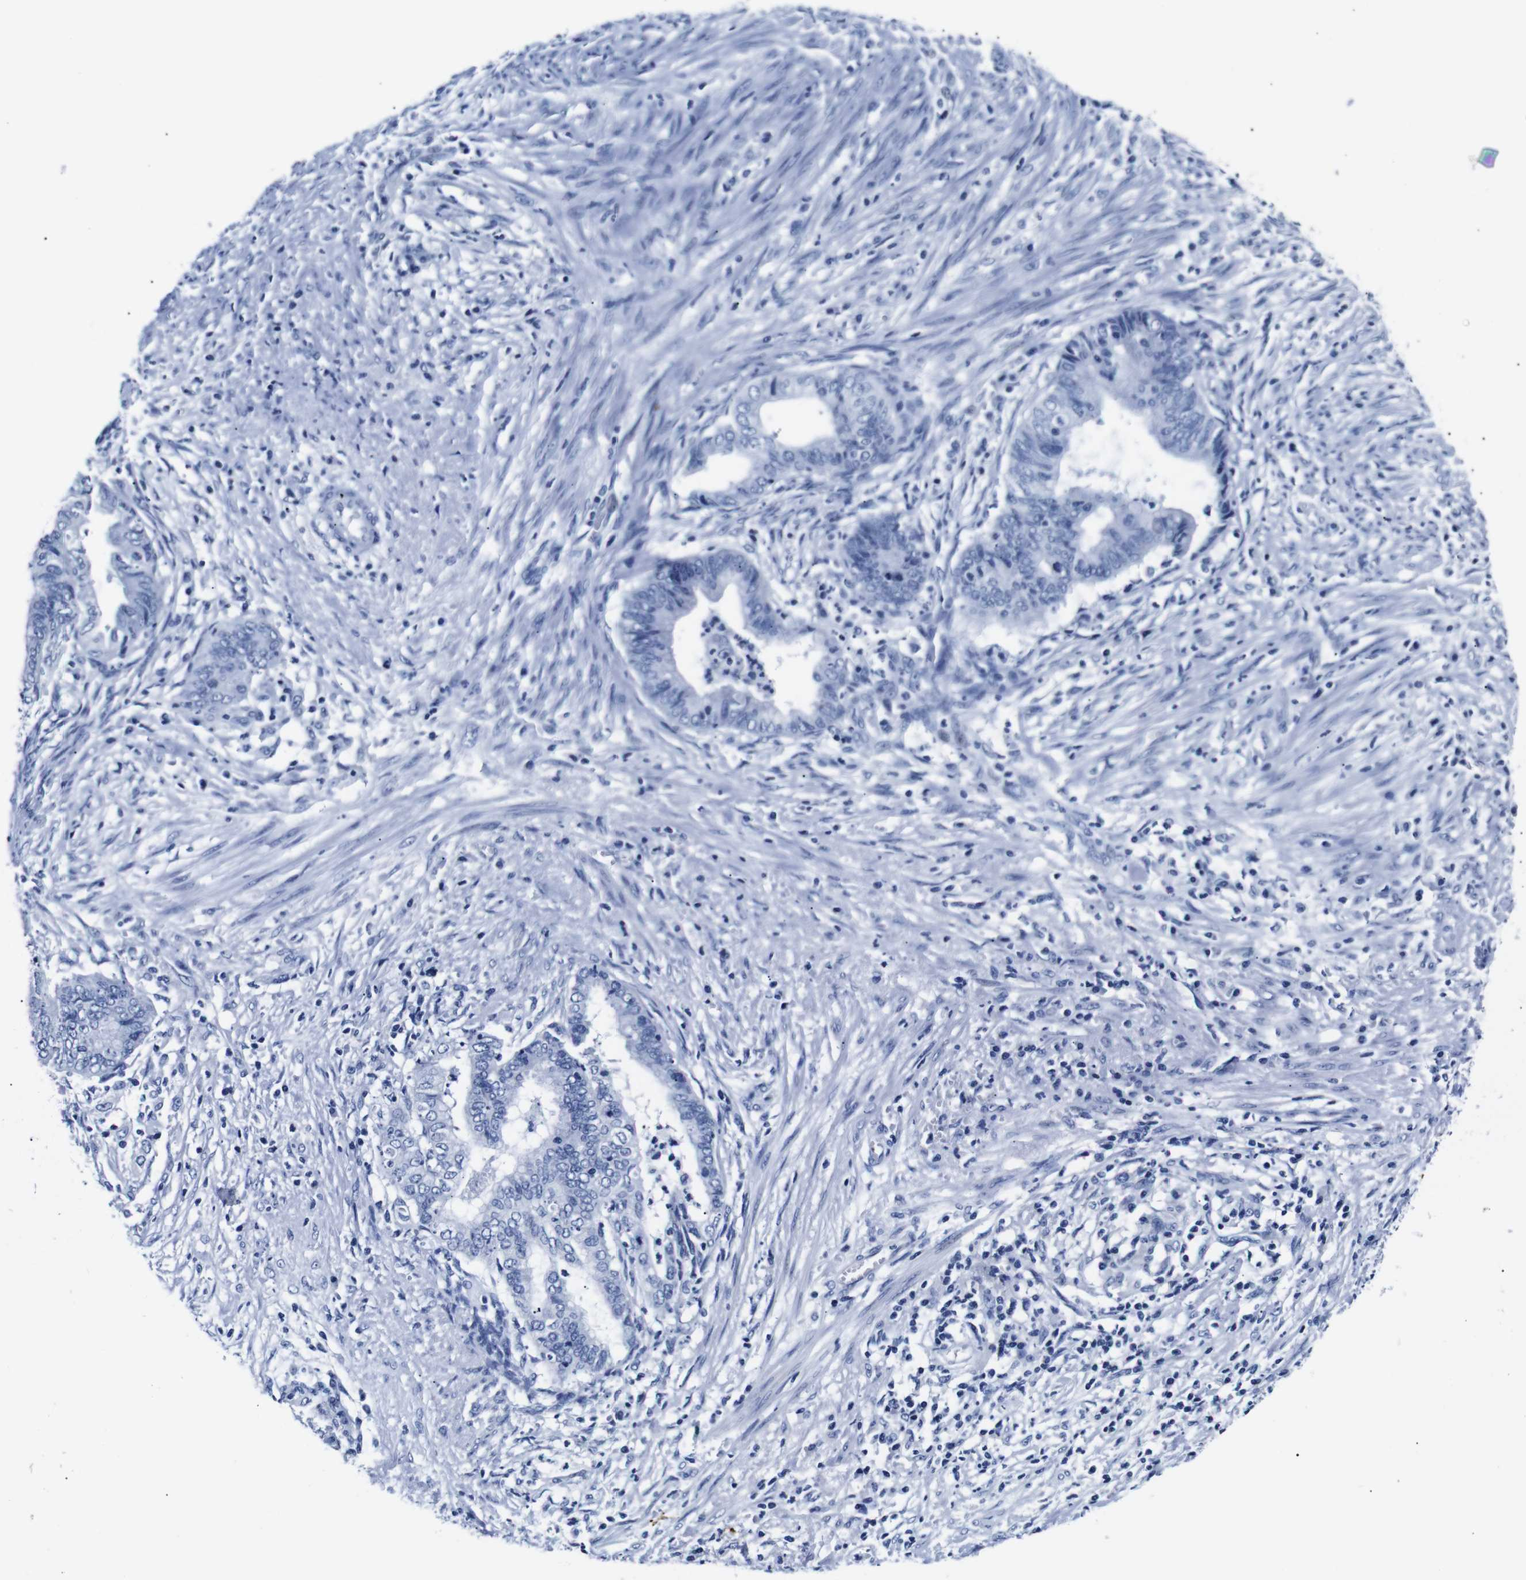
{"staining": {"intensity": "negative", "quantity": "none", "location": "none"}, "tissue": "endometrial cancer", "cell_type": "Tumor cells", "image_type": "cancer", "snomed": [{"axis": "morphology", "description": "Necrosis, NOS"}, {"axis": "morphology", "description": "Adenocarcinoma, NOS"}, {"axis": "topography", "description": "Endometrium"}], "caption": "Immunohistochemistry image of human adenocarcinoma (endometrial) stained for a protein (brown), which reveals no staining in tumor cells.", "gene": "GAP43", "patient": {"sex": "female", "age": 79}}